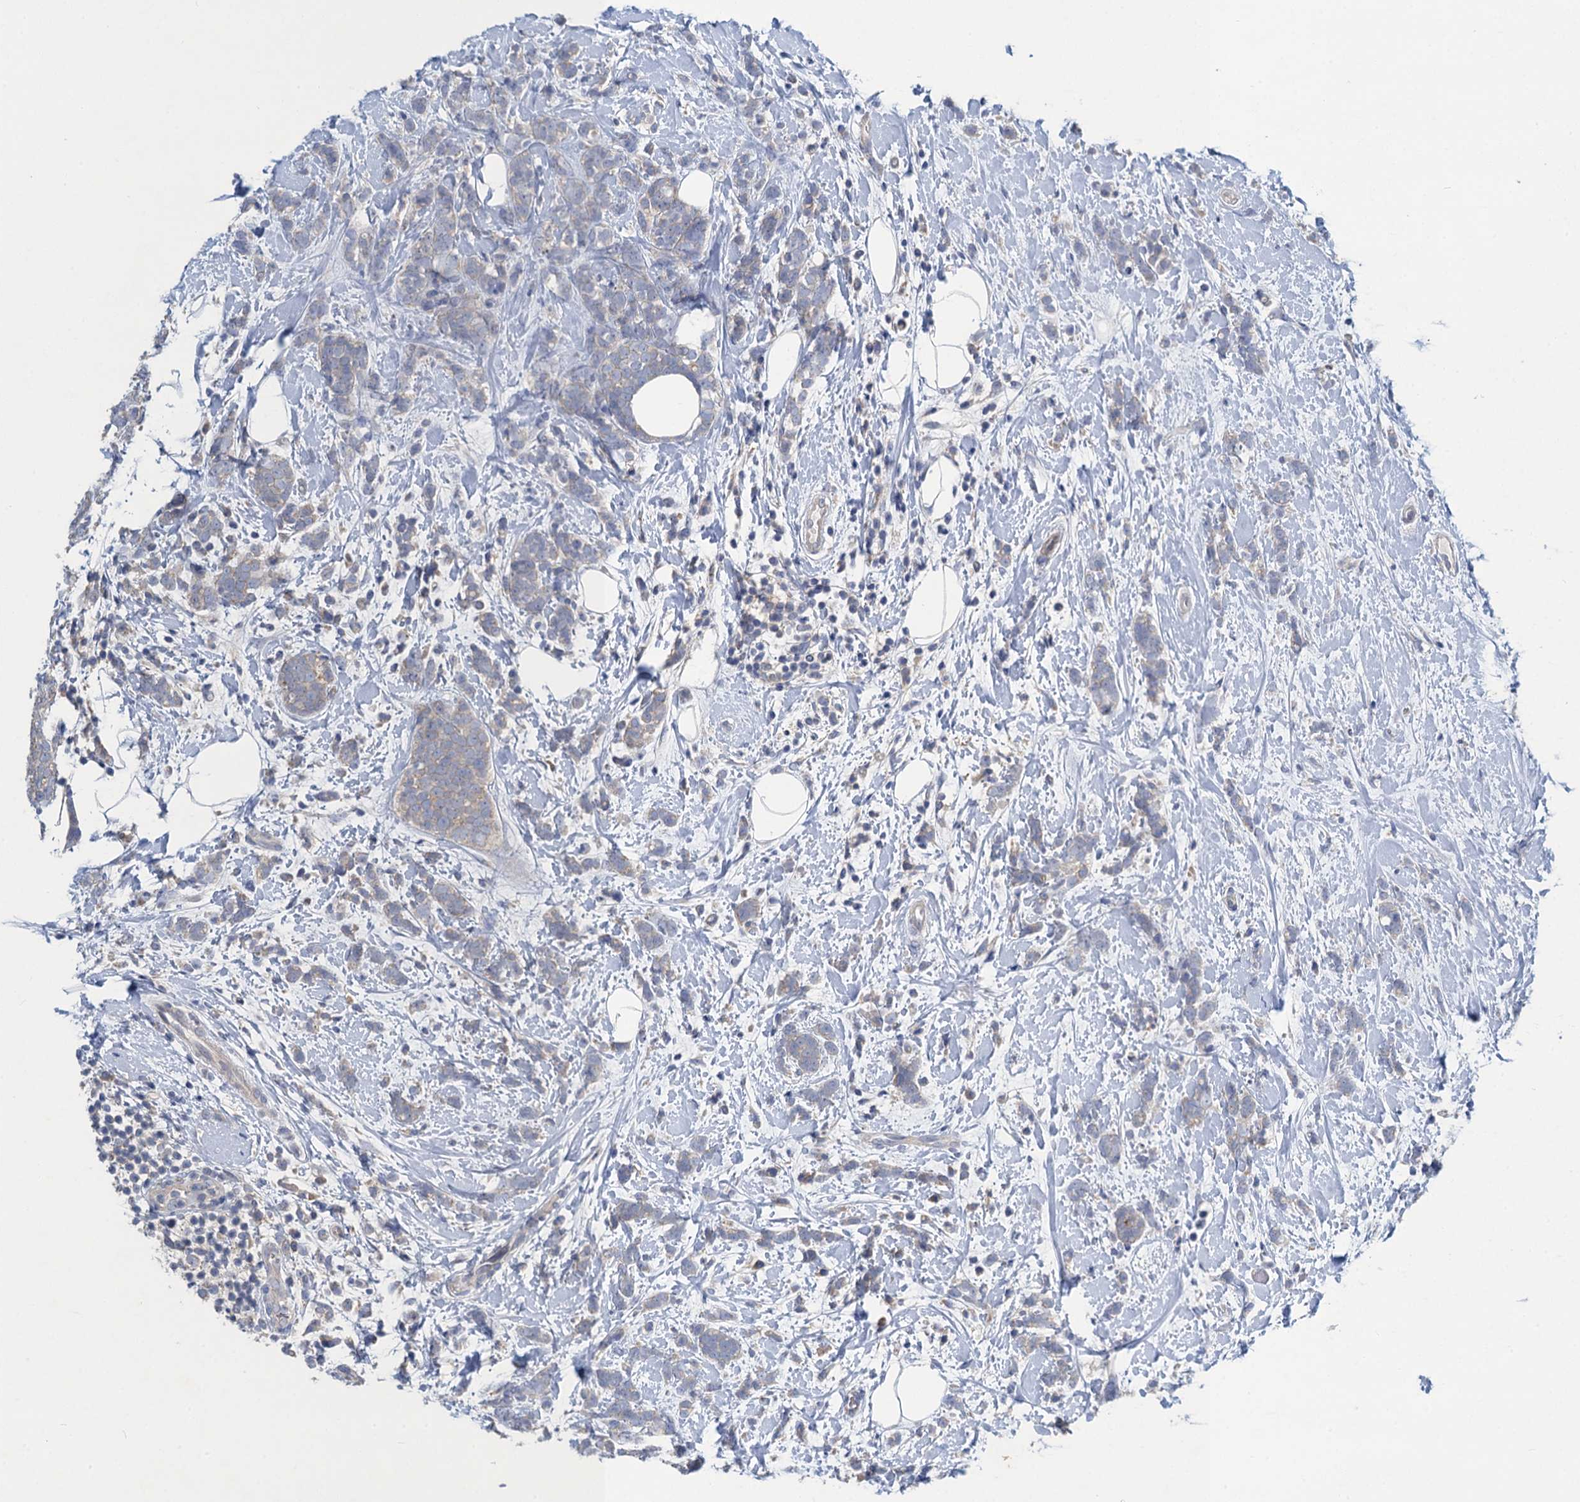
{"staining": {"intensity": "negative", "quantity": "none", "location": "none"}, "tissue": "breast cancer", "cell_type": "Tumor cells", "image_type": "cancer", "snomed": [{"axis": "morphology", "description": "Lobular carcinoma"}, {"axis": "topography", "description": "Breast"}], "caption": "The photomicrograph shows no significant staining in tumor cells of lobular carcinoma (breast).", "gene": "SNAP29", "patient": {"sex": "female", "age": 58}}